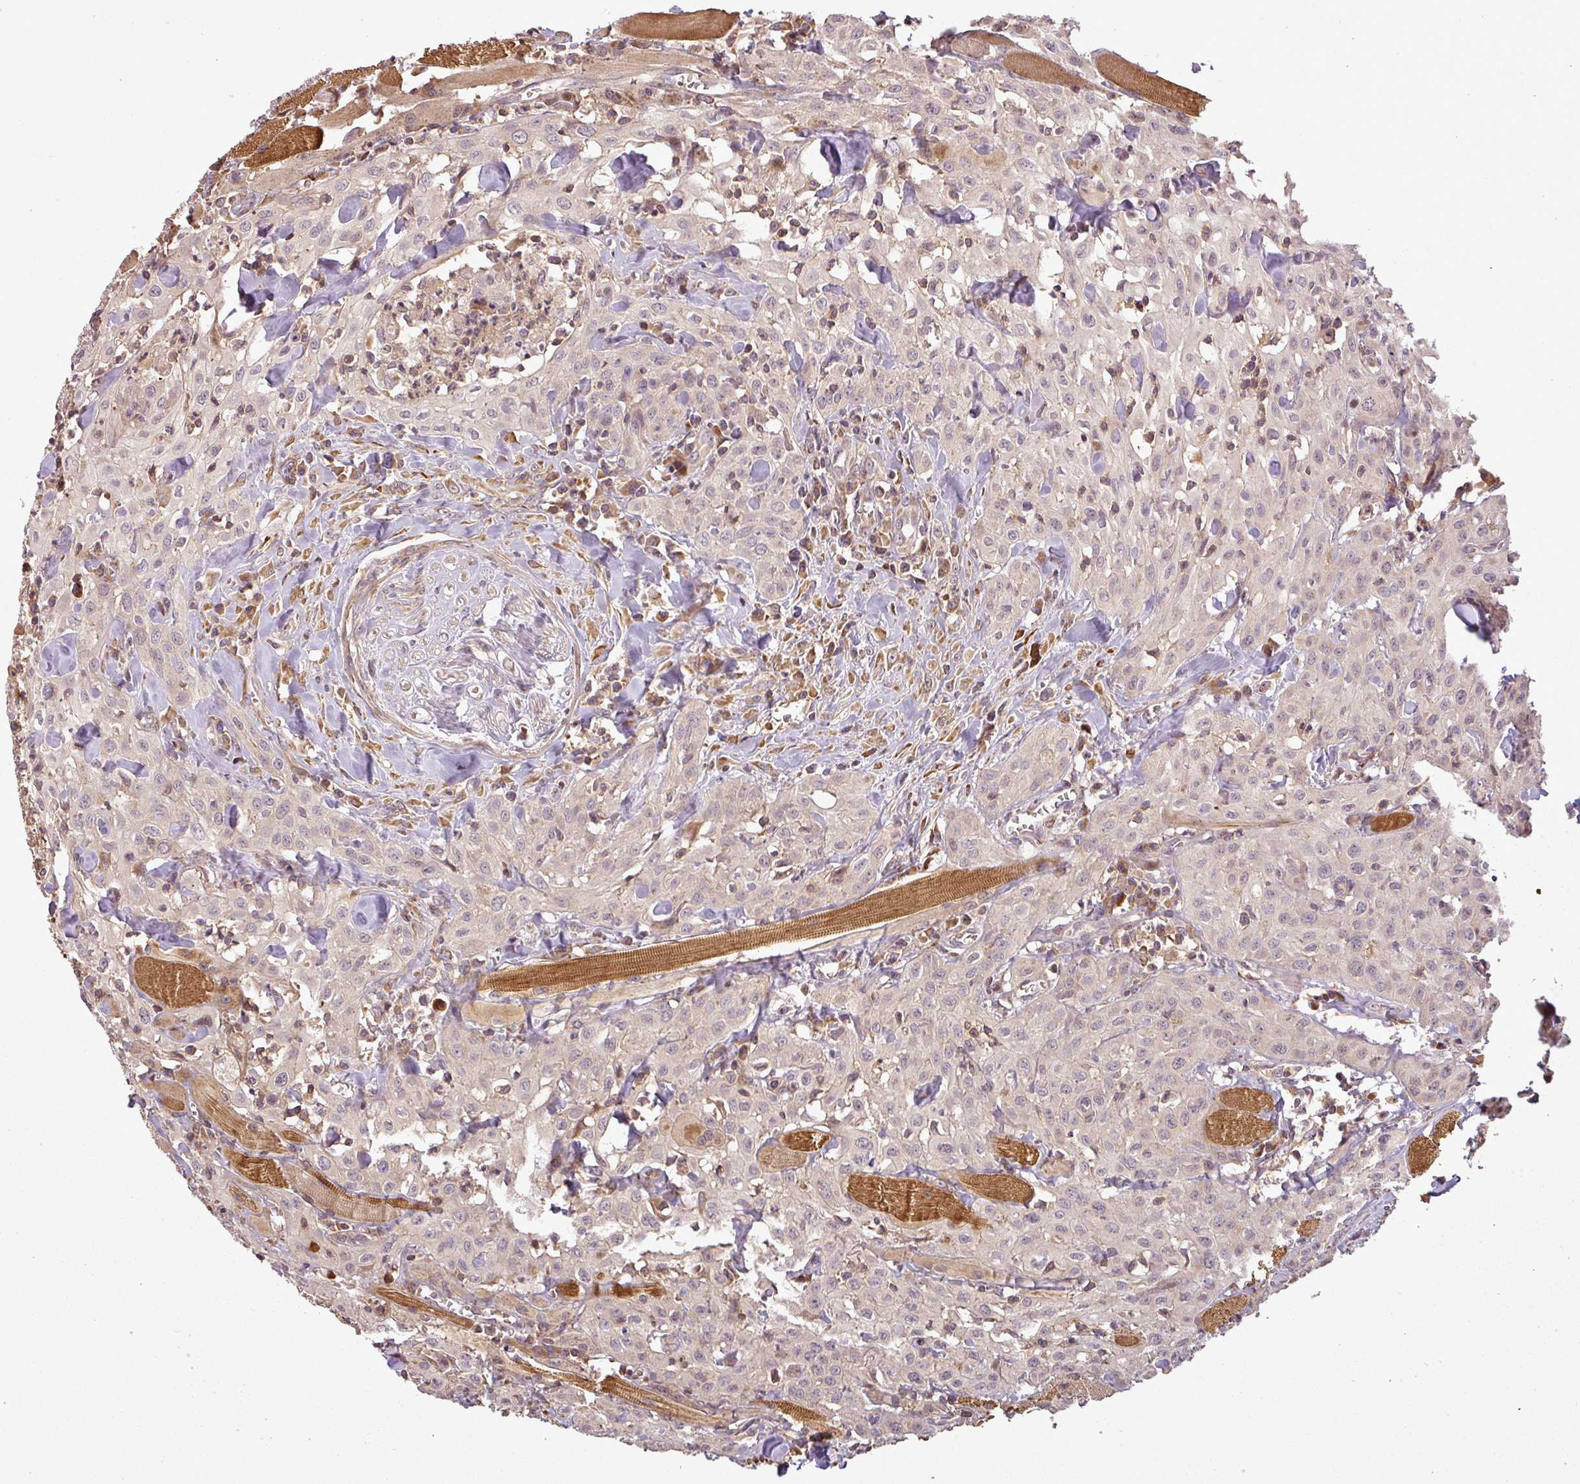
{"staining": {"intensity": "negative", "quantity": "none", "location": "none"}, "tissue": "head and neck cancer", "cell_type": "Tumor cells", "image_type": "cancer", "snomed": [{"axis": "morphology", "description": "Squamous cell carcinoma, NOS"}, {"axis": "topography", "description": "Oral tissue"}, {"axis": "topography", "description": "Head-Neck"}], "caption": "Immunohistochemical staining of head and neck cancer exhibits no significant expression in tumor cells. The staining is performed using DAB (3,3'-diaminobenzidine) brown chromogen with nuclei counter-stained in using hematoxylin.", "gene": "FAIM", "patient": {"sex": "female", "age": 70}}